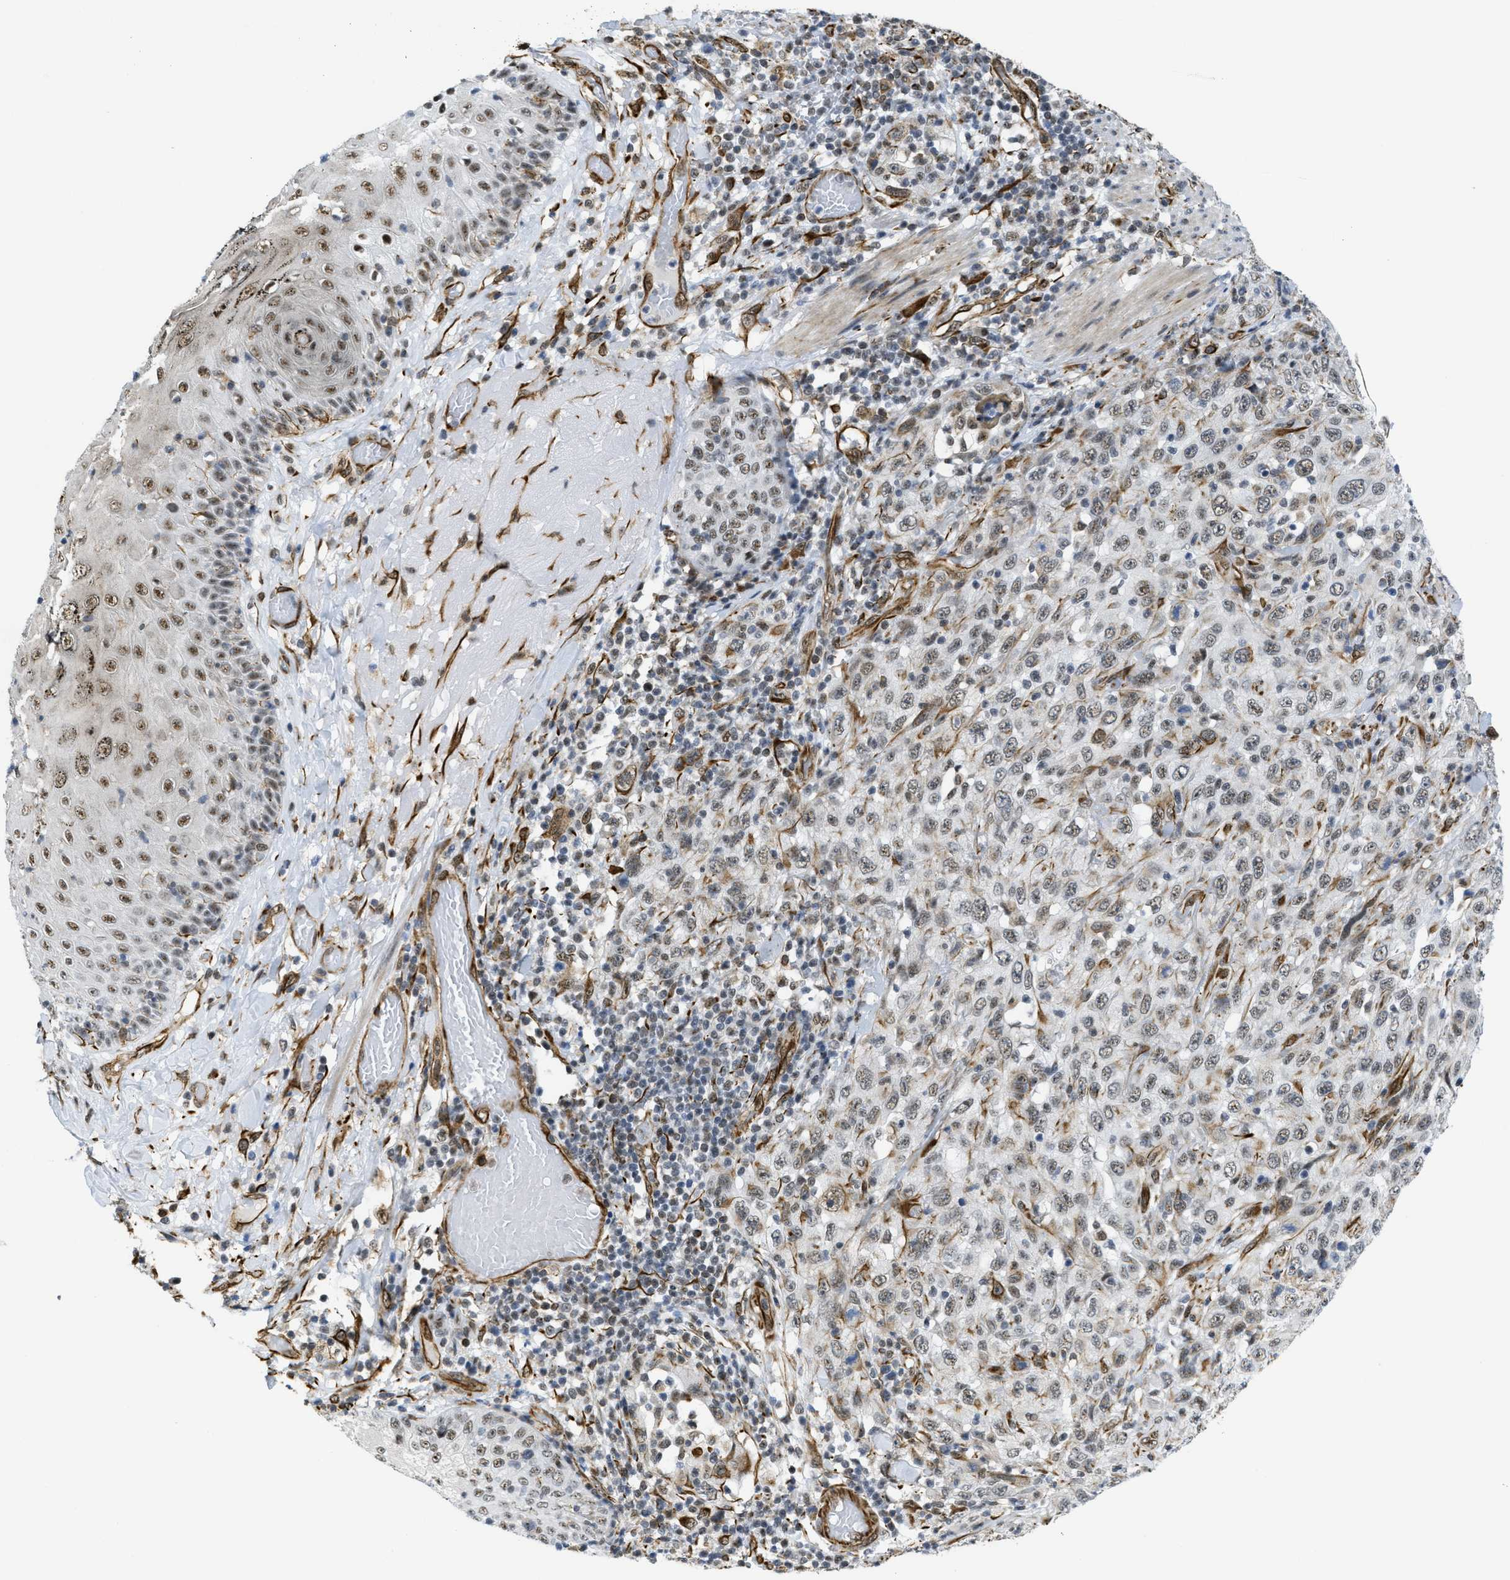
{"staining": {"intensity": "moderate", "quantity": ">75%", "location": "nuclear"}, "tissue": "skin cancer", "cell_type": "Tumor cells", "image_type": "cancer", "snomed": [{"axis": "morphology", "description": "Squamous cell carcinoma, NOS"}, {"axis": "topography", "description": "Skin"}], "caption": "A medium amount of moderate nuclear expression is appreciated in about >75% of tumor cells in skin cancer (squamous cell carcinoma) tissue.", "gene": "LRRC8B", "patient": {"sex": "female", "age": 88}}